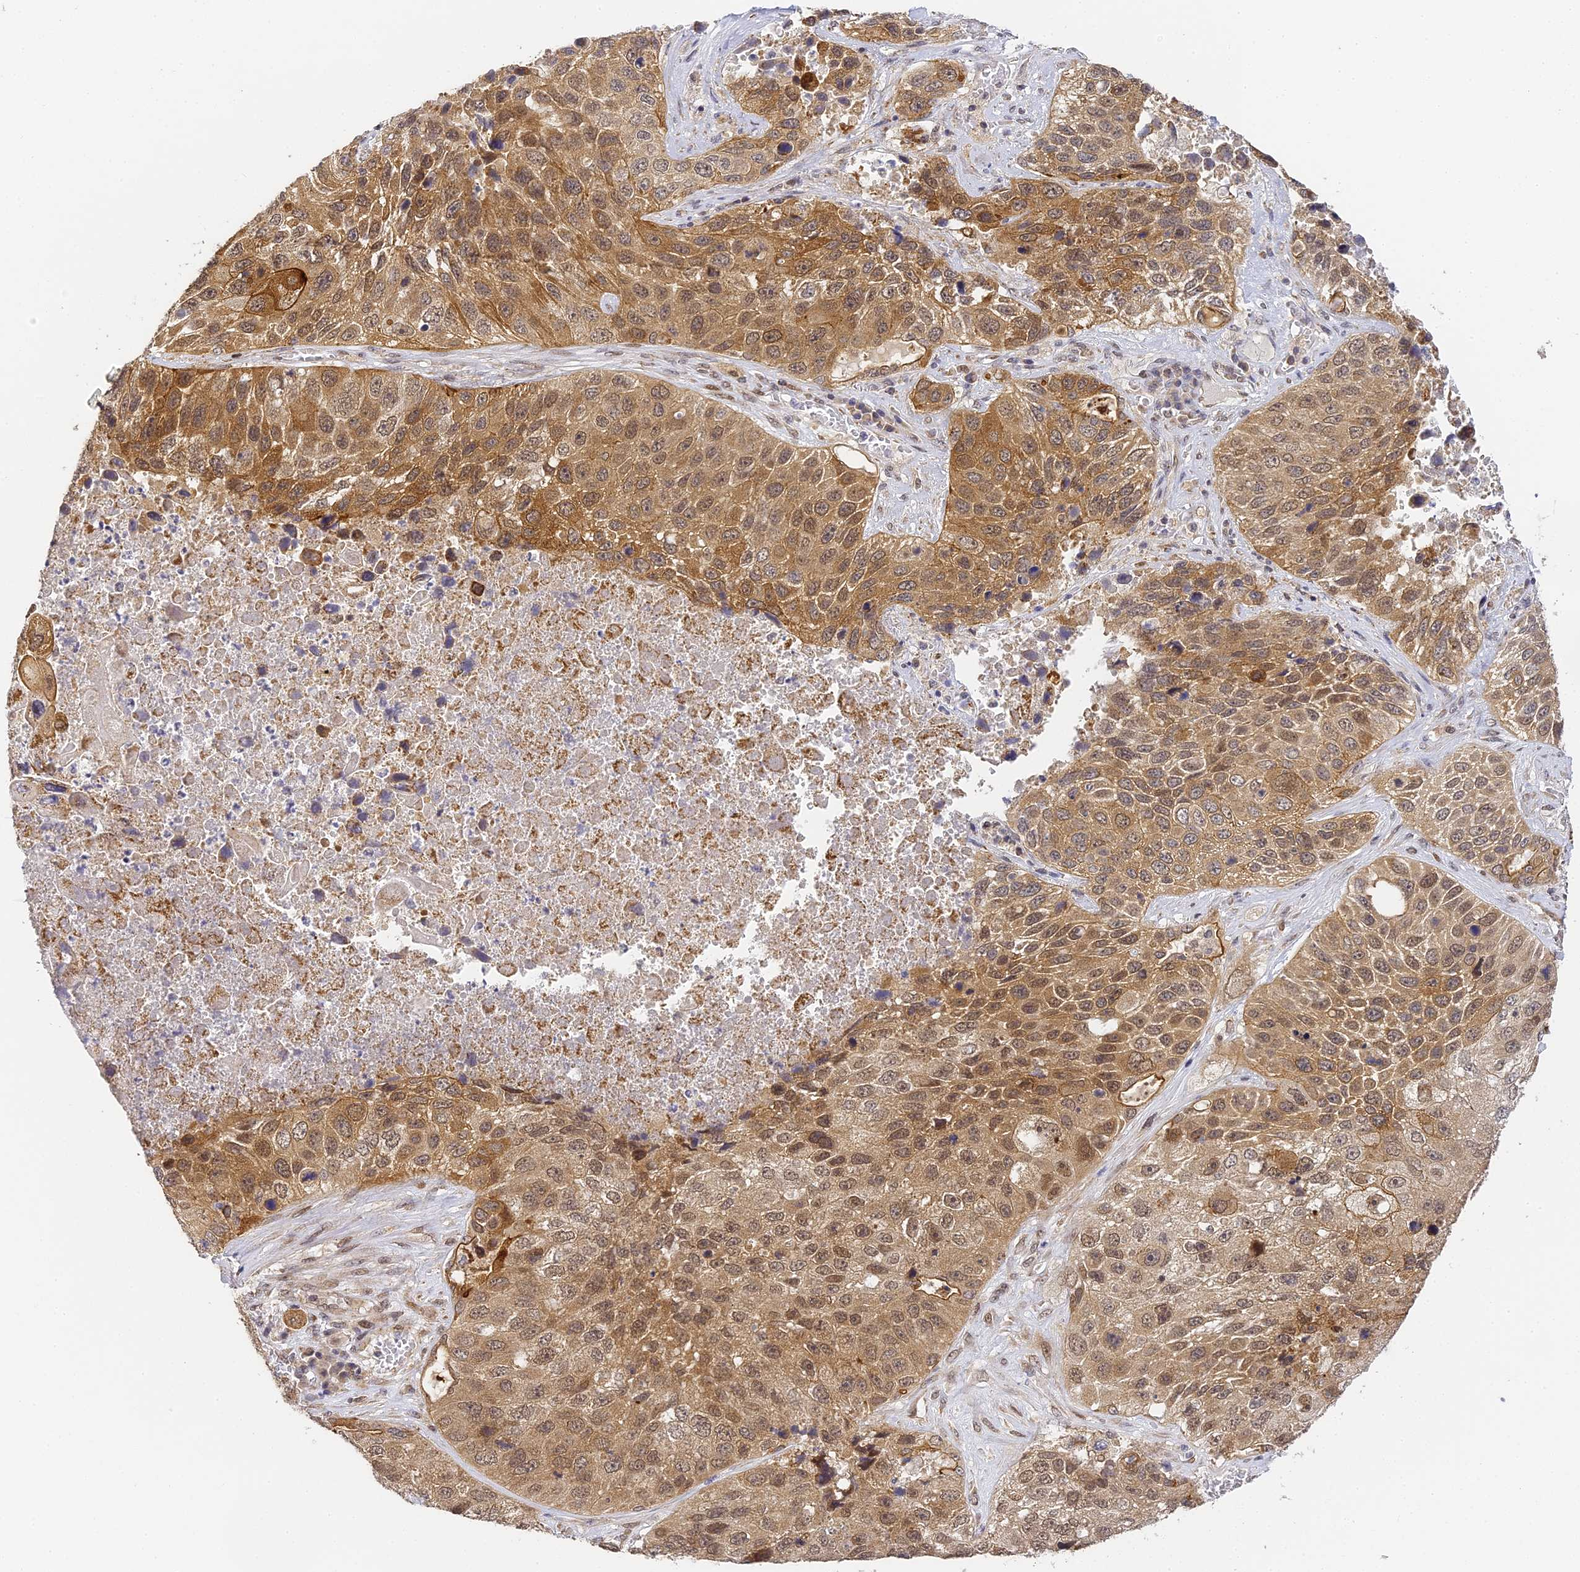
{"staining": {"intensity": "moderate", "quantity": ">75%", "location": "cytoplasmic/membranous,nuclear"}, "tissue": "lung cancer", "cell_type": "Tumor cells", "image_type": "cancer", "snomed": [{"axis": "morphology", "description": "Squamous cell carcinoma, NOS"}, {"axis": "topography", "description": "Lung"}], "caption": "Protein expression analysis of squamous cell carcinoma (lung) reveals moderate cytoplasmic/membranous and nuclear expression in about >75% of tumor cells. The staining is performed using DAB (3,3'-diaminobenzidine) brown chromogen to label protein expression. The nuclei are counter-stained blue using hematoxylin.", "gene": "DNAAF10", "patient": {"sex": "male", "age": 61}}